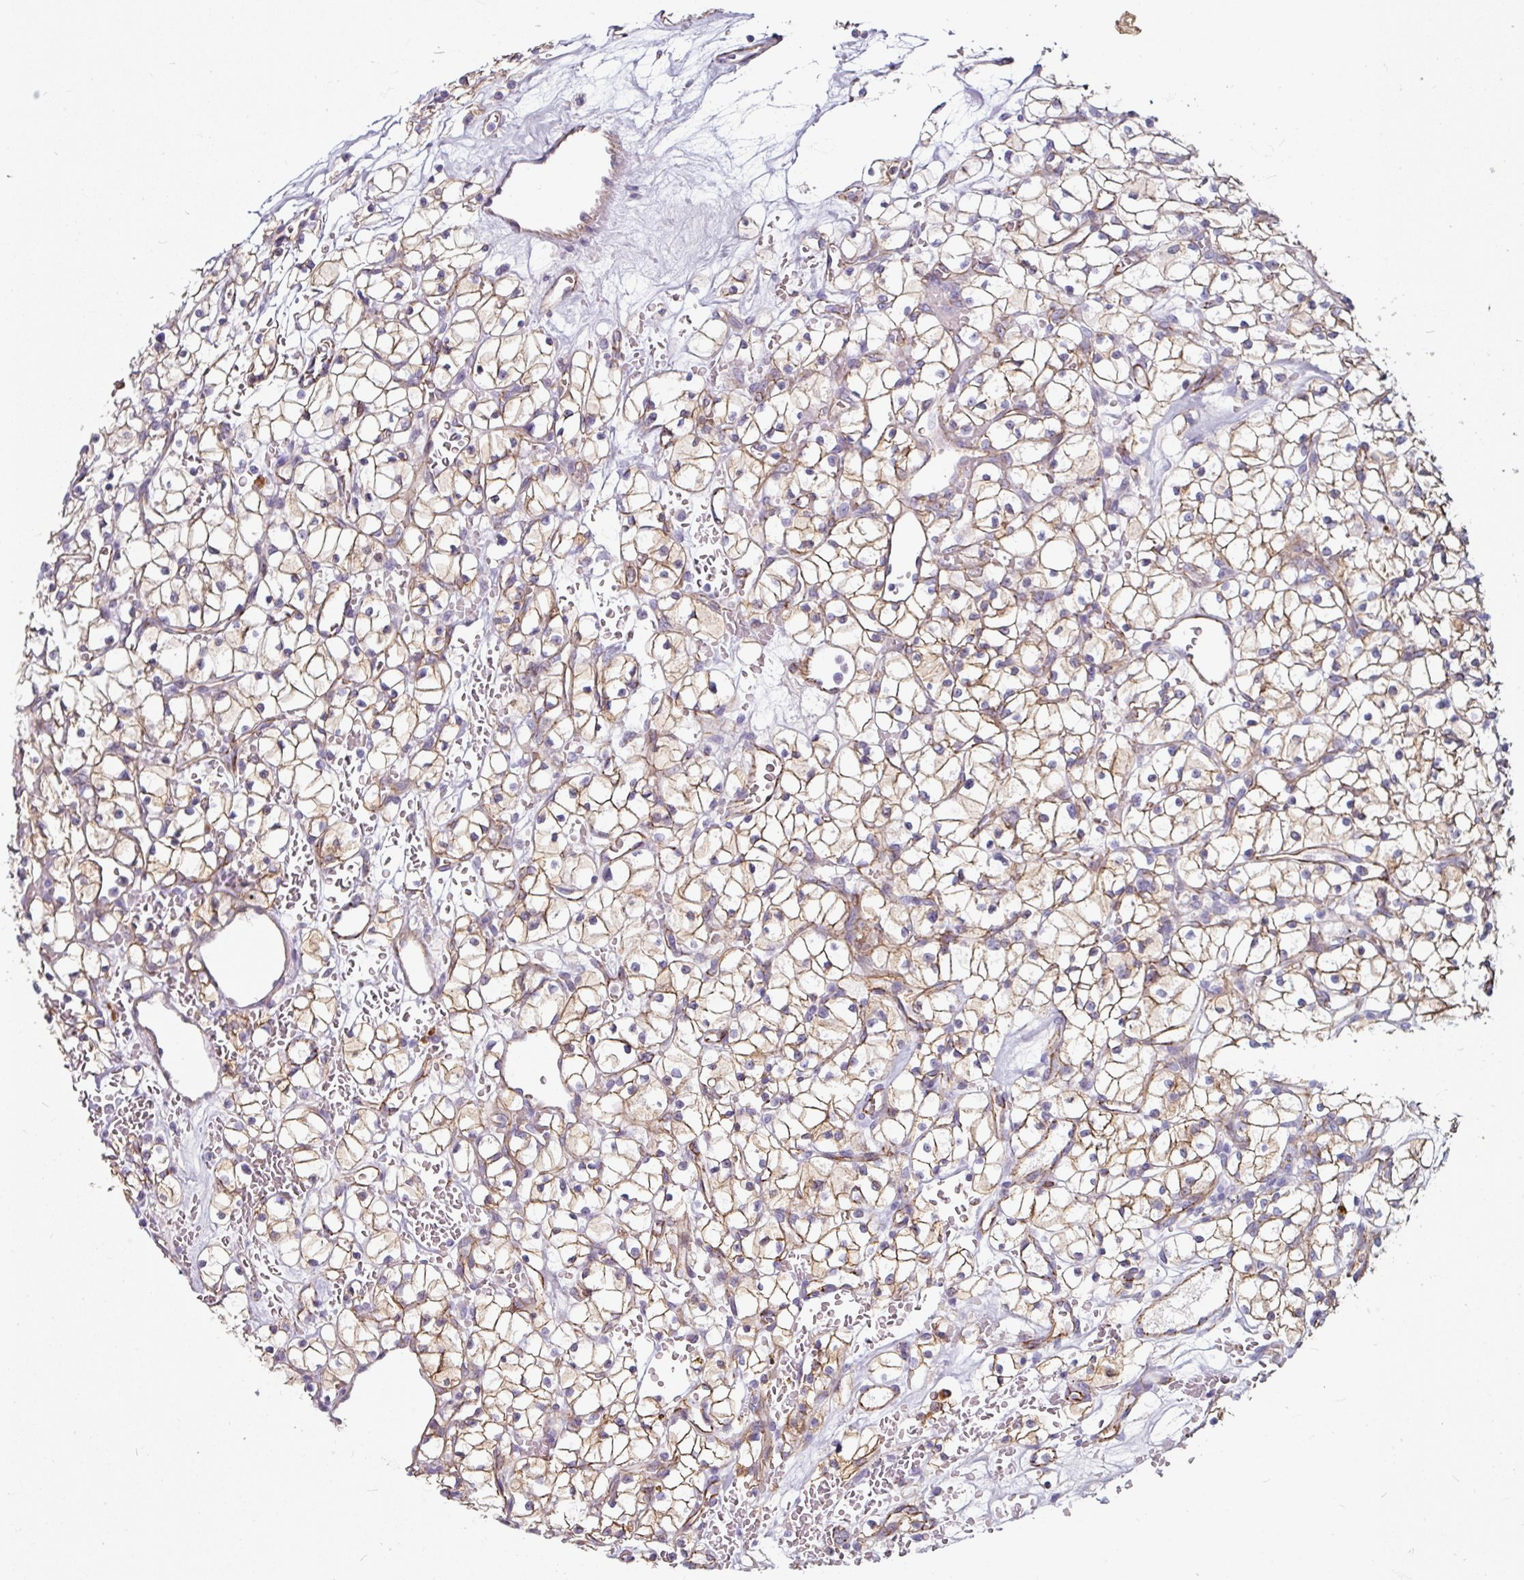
{"staining": {"intensity": "weak", "quantity": ">75%", "location": "cytoplasmic/membranous"}, "tissue": "renal cancer", "cell_type": "Tumor cells", "image_type": "cancer", "snomed": [{"axis": "morphology", "description": "Adenocarcinoma, NOS"}, {"axis": "topography", "description": "Kidney"}], "caption": "High-magnification brightfield microscopy of renal cancer (adenocarcinoma) stained with DAB (3,3'-diaminobenzidine) (brown) and counterstained with hematoxylin (blue). tumor cells exhibit weak cytoplasmic/membranous expression is seen in approximately>75% of cells.", "gene": "JUP", "patient": {"sex": "female", "age": 64}}